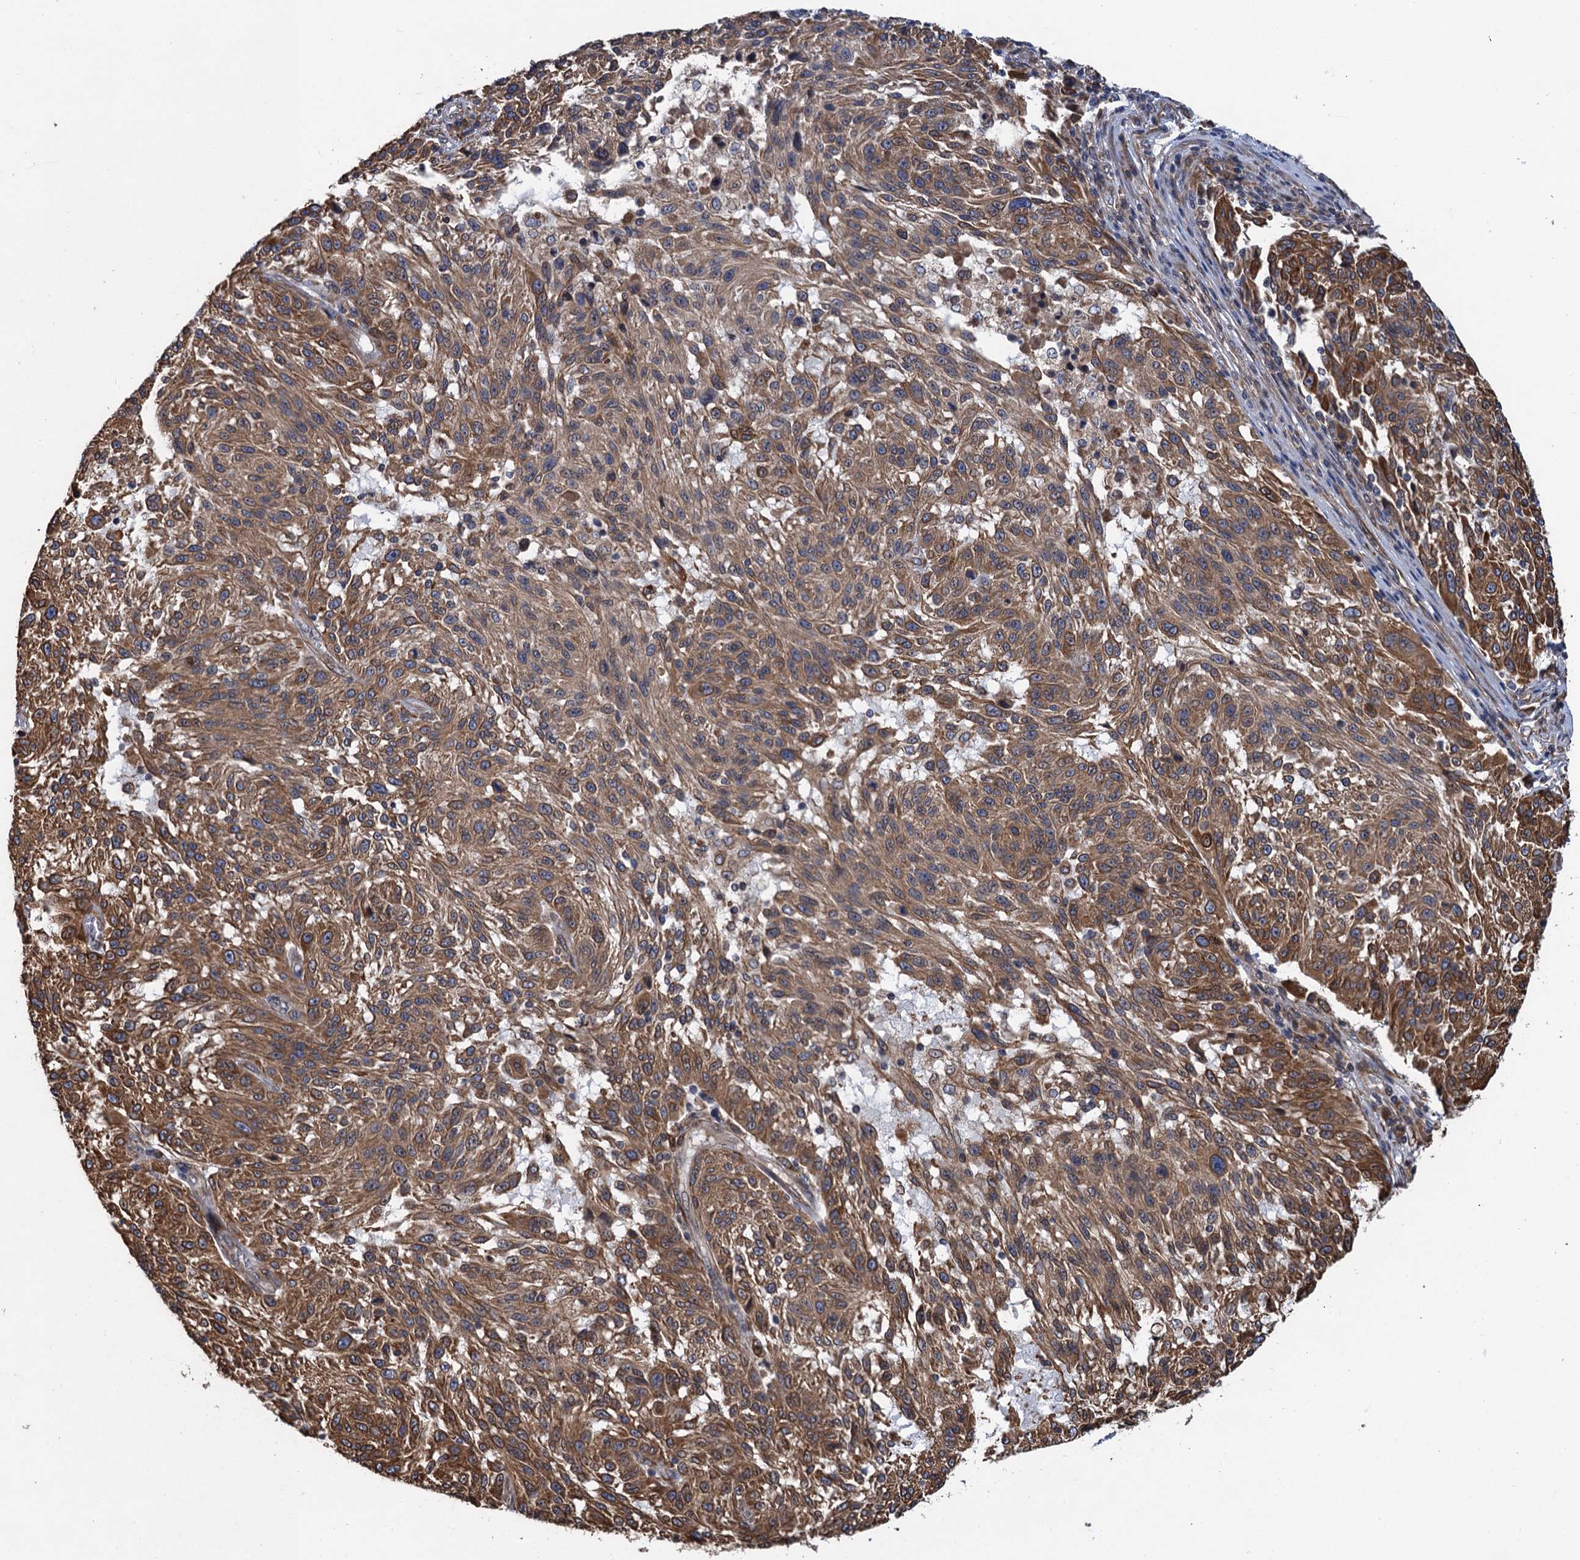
{"staining": {"intensity": "moderate", "quantity": ">75%", "location": "cytoplasmic/membranous"}, "tissue": "melanoma", "cell_type": "Tumor cells", "image_type": "cancer", "snomed": [{"axis": "morphology", "description": "Malignant melanoma, NOS"}, {"axis": "topography", "description": "Skin"}], "caption": "IHC of human melanoma displays medium levels of moderate cytoplasmic/membranous staining in approximately >75% of tumor cells.", "gene": "ARMC5", "patient": {"sex": "male", "age": 53}}